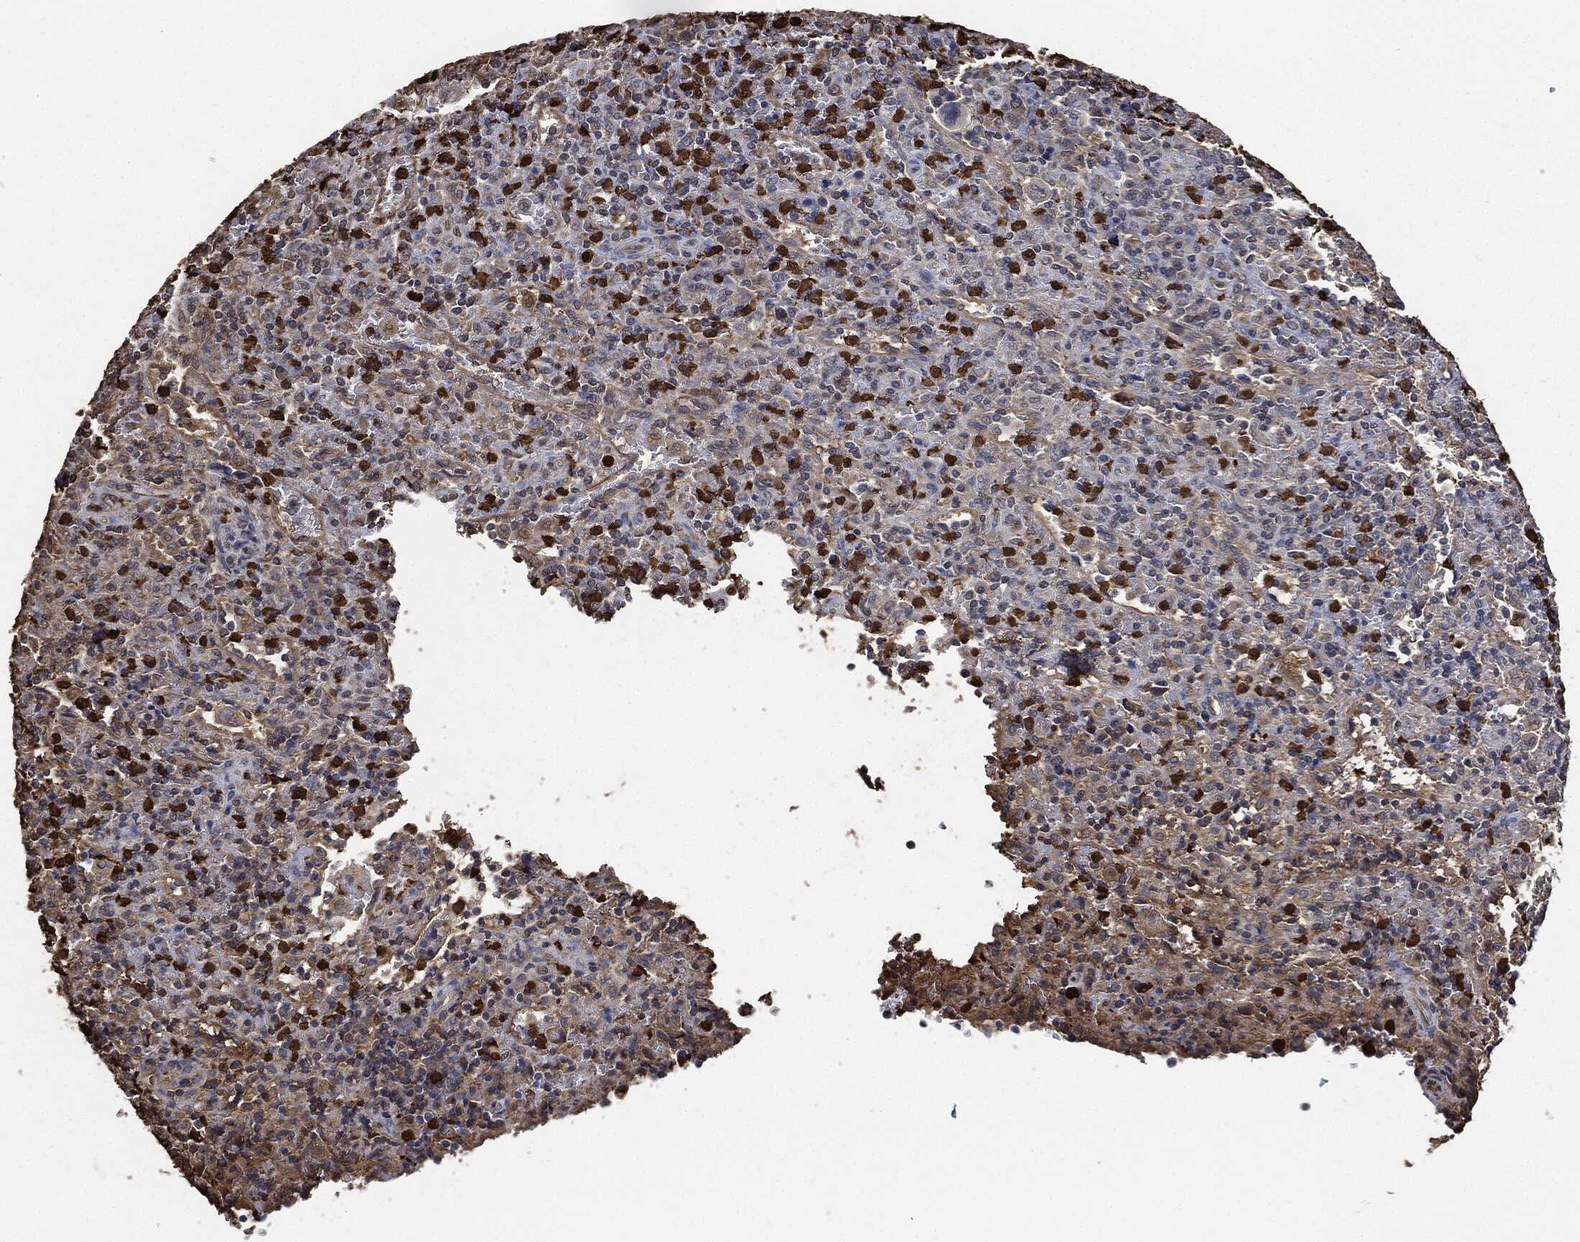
{"staining": {"intensity": "negative", "quantity": "none", "location": "none"}, "tissue": "lymphoma", "cell_type": "Tumor cells", "image_type": "cancer", "snomed": [{"axis": "morphology", "description": "Malignant lymphoma, non-Hodgkin's type, Low grade"}, {"axis": "topography", "description": "Spleen"}], "caption": "Tumor cells show no significant staining in low-grade malignant lymphoma, non-Hodgkin's type.", "gene": "S100A9", "patient": {"sex": "male", "age": 62}}